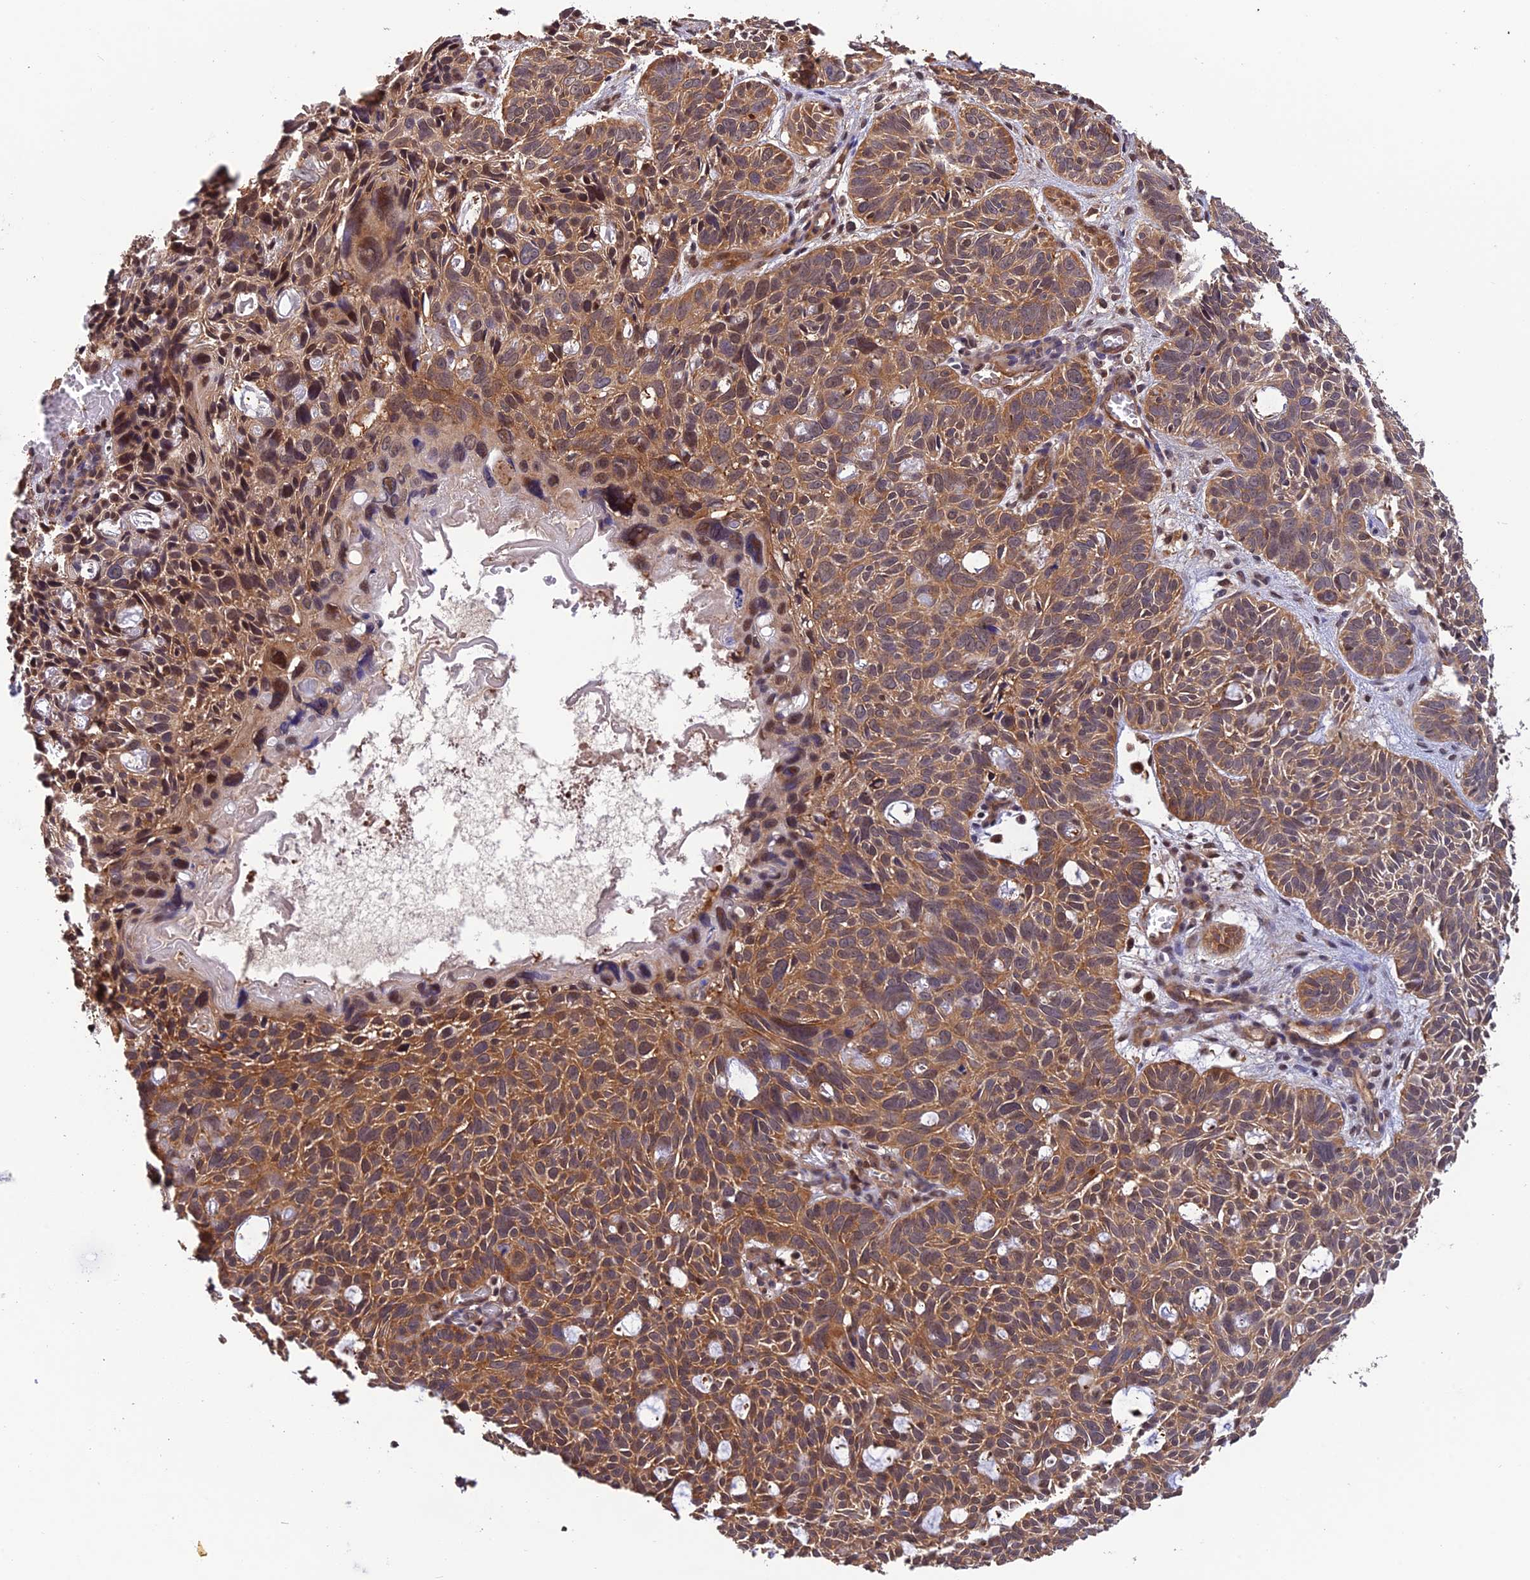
{"staining": {"intensity": "moderate", "quantity": ">75%", "location": "cytoplasmic/membranous"}, "tissue": "skin cancer", "cell_type": "Tumor cells", "image_type": "cancer", "snomed": [{"axis": "morphology", "description": "Basal cell carcinoma"}, {"axis": "topography", "description": "Skin"}], "caption": "Immunohistochemical staining of skin cancer displays moderate cytoplasmic/membranous protein staining in approximately >75% of tumor cells.", "gene": "PSMB3", "patient": {"sex": "male", "age": 69}}